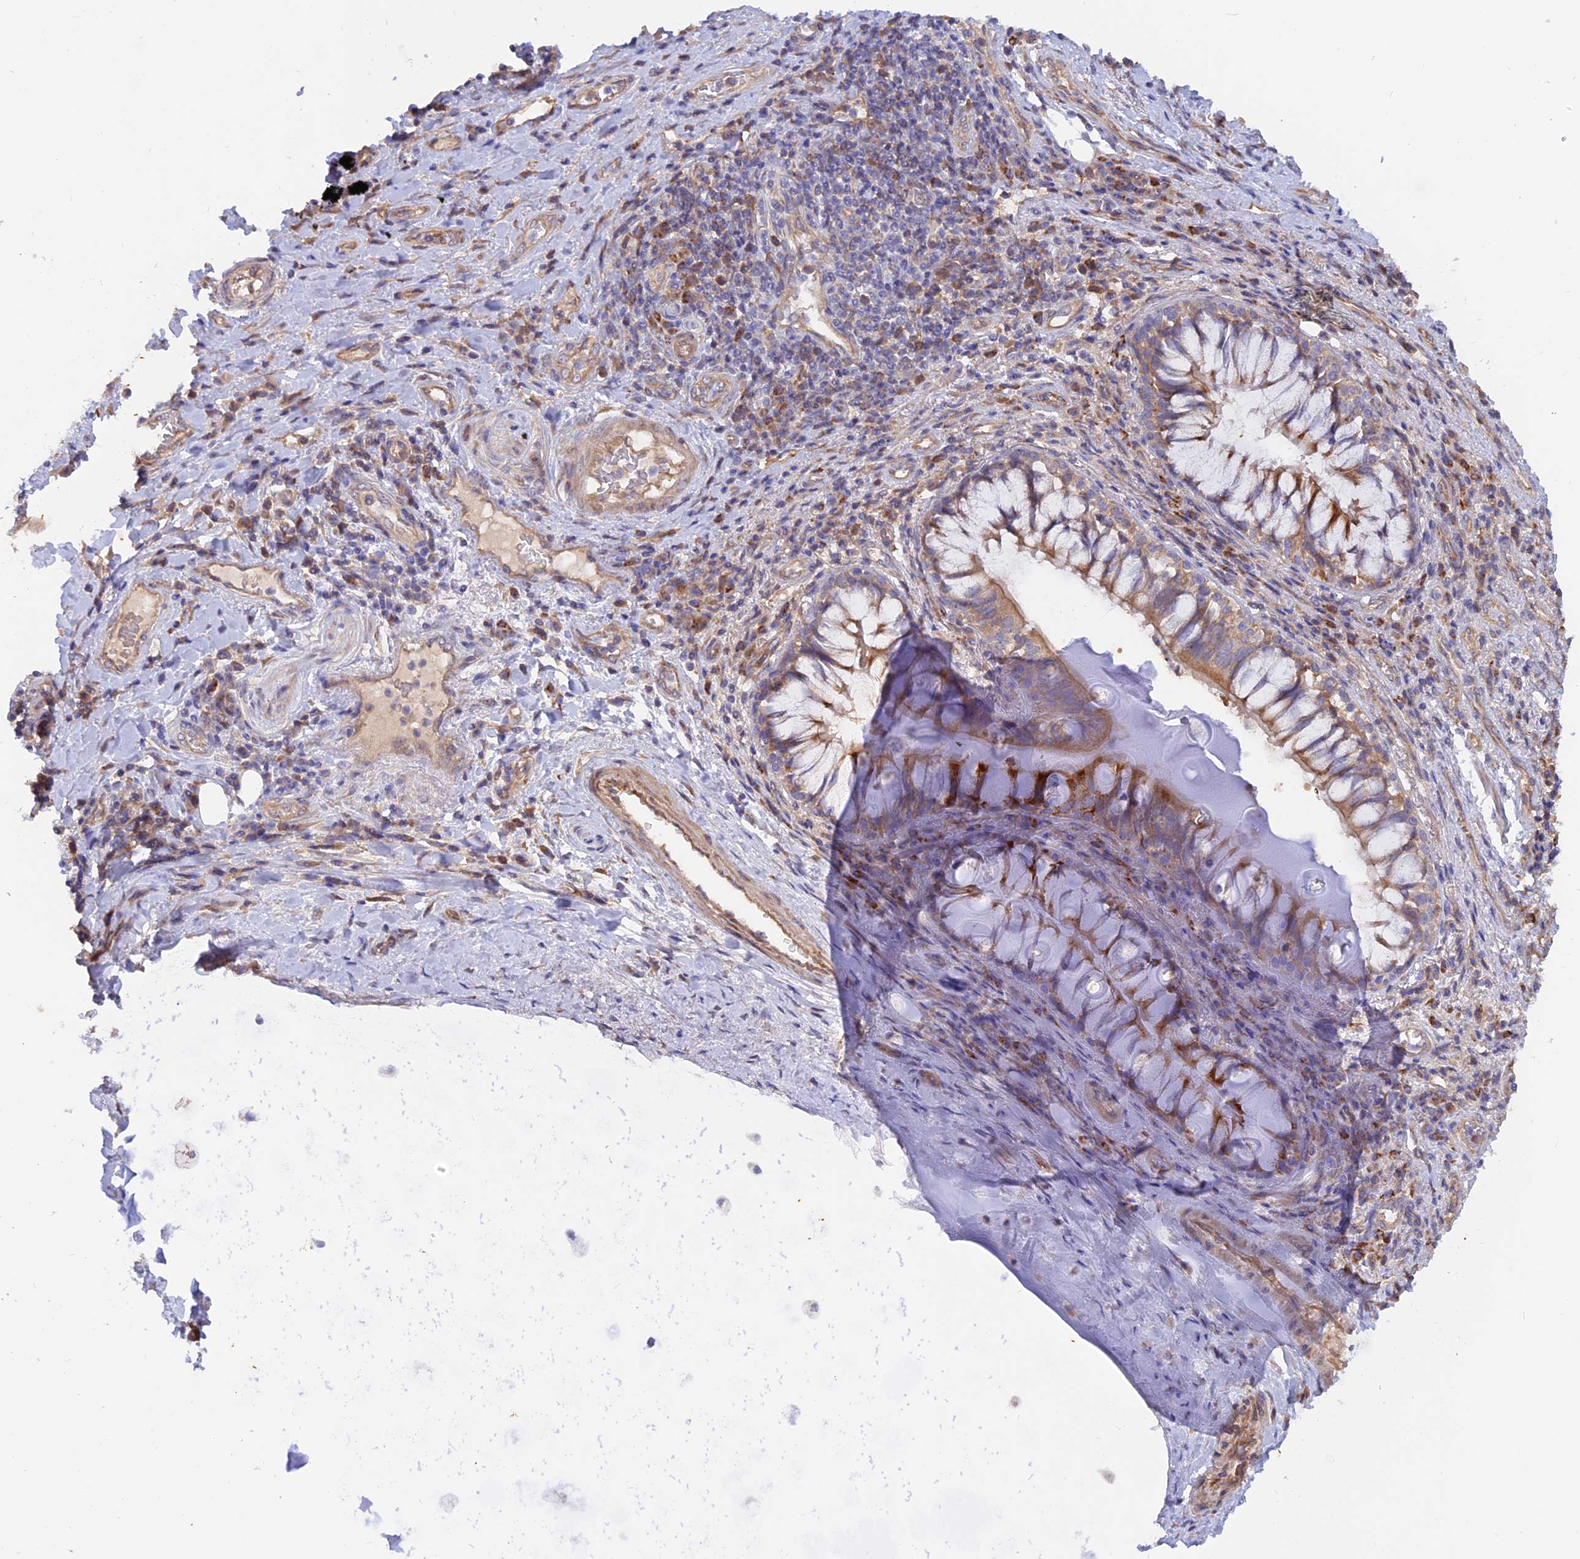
{"staining": {"intensity": "negative", "quantity": "none", "location": "none"}, "tissue": "adipose tissue", "cell_type": "Adipocytes", "image_type": "normal", "snomed": [{"axis": "morphology", "description": "Normal tissue, NOS"}, {"axis": "morphology", "description": "Squamous cell carcinoma, NOS"}, {"axis": "topography", "description": "Bronchus"}, {"axis": "topography", "description": "Lung"}], "caption": "Immunohistochemistry image of benign adipose tissue: adipose tissue stained with DAB exhibits no significant protein staining in adipocytes.", "gene": "HYCC1", "patient": {"sex": "male", "age": 64}}